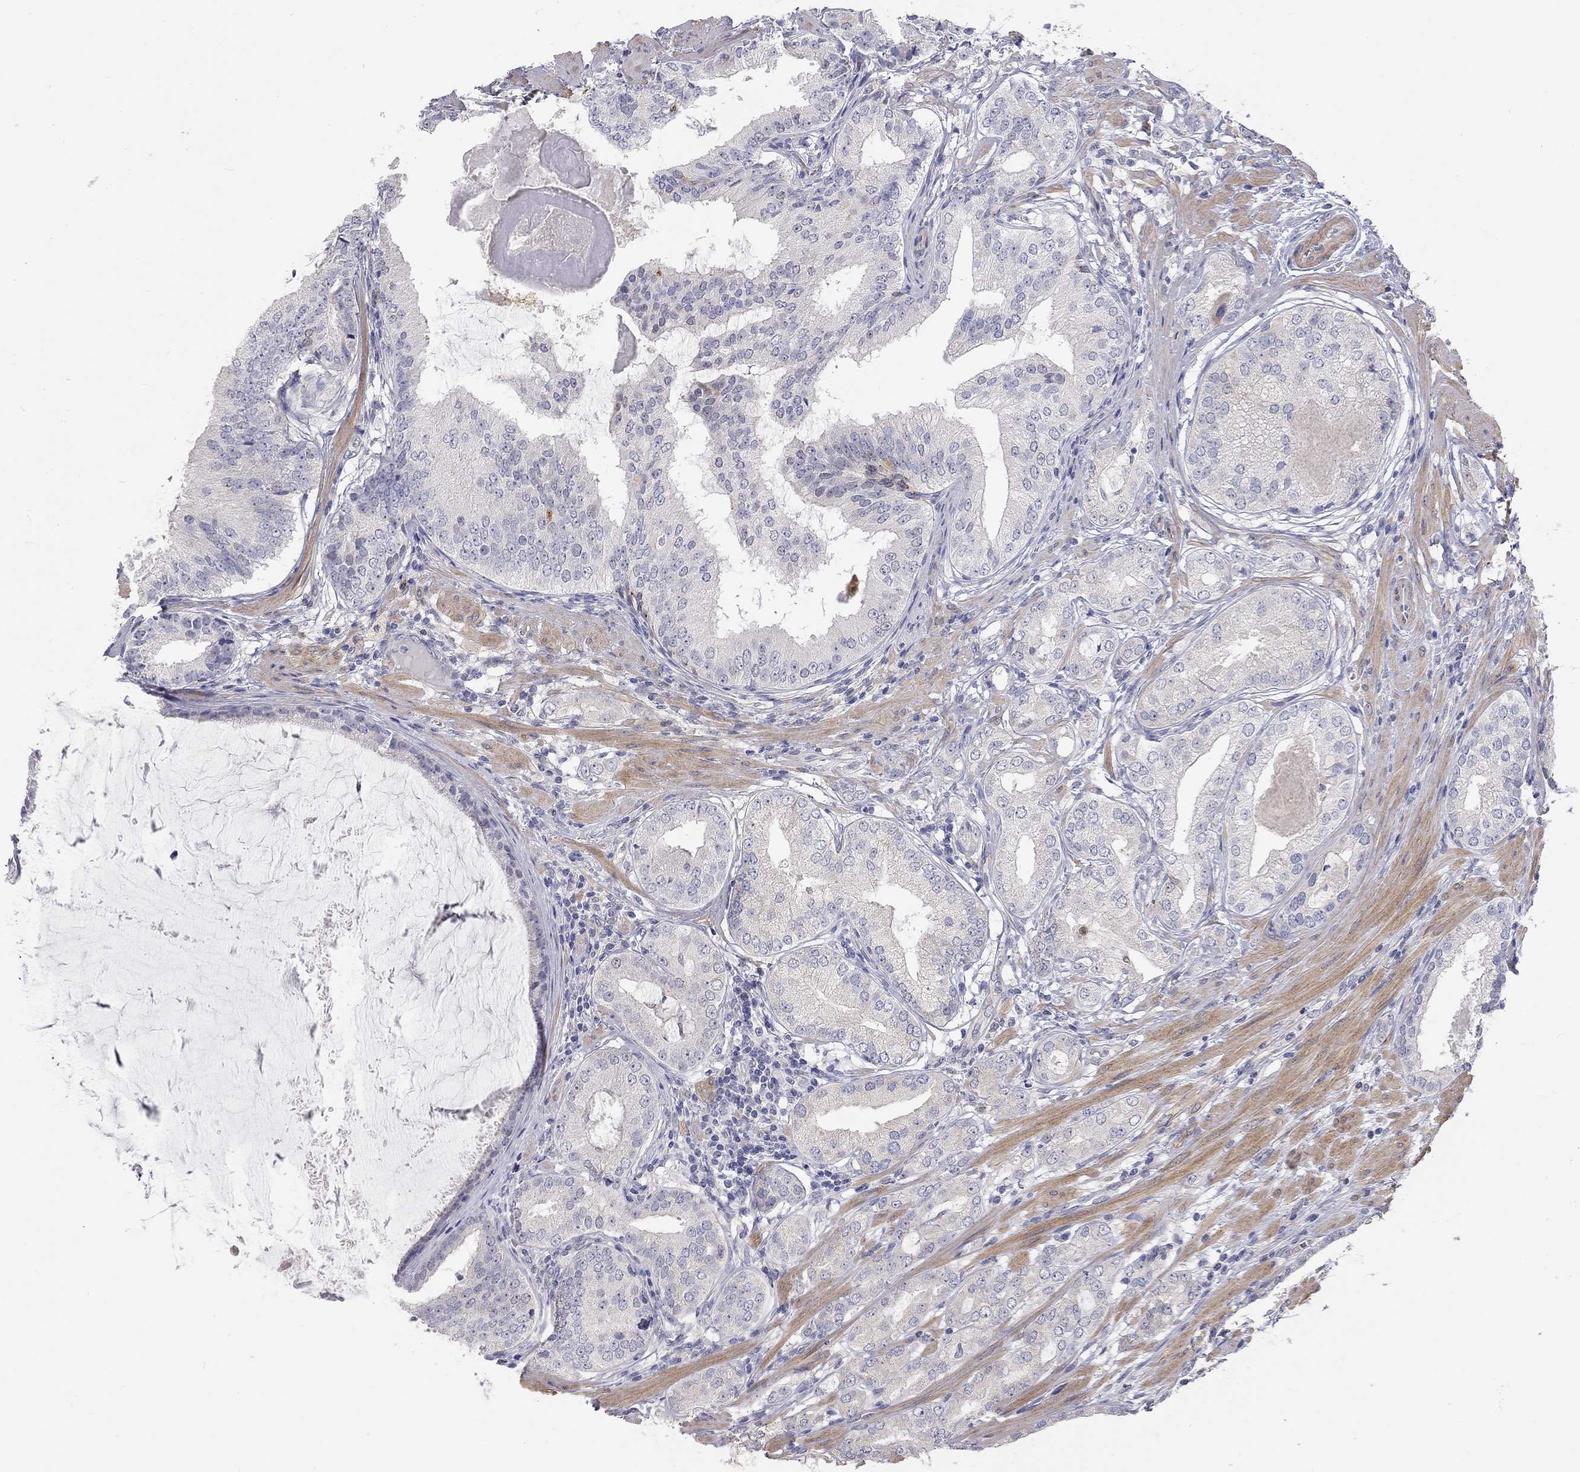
{"staining": {"intensity": "negative", "quantity": "none", "location": "none"}, "tissue": "prostate cancer", "cell_type": "Tumor cells", "image_type": "cancer", "snomed": [{"axis": "morphology", "description": "Adenocarcinoma, High grade"}, {"axis": "topography", "description": "Prostate and seminal vesicle, NOS"}], "caption": "IHC of human adenocarcinoma (high-grade) (prostate) exhibits no positivity in tumor cells.", "gene": "PAPSS2", "patient": {"sex": "male", "age": 62}}